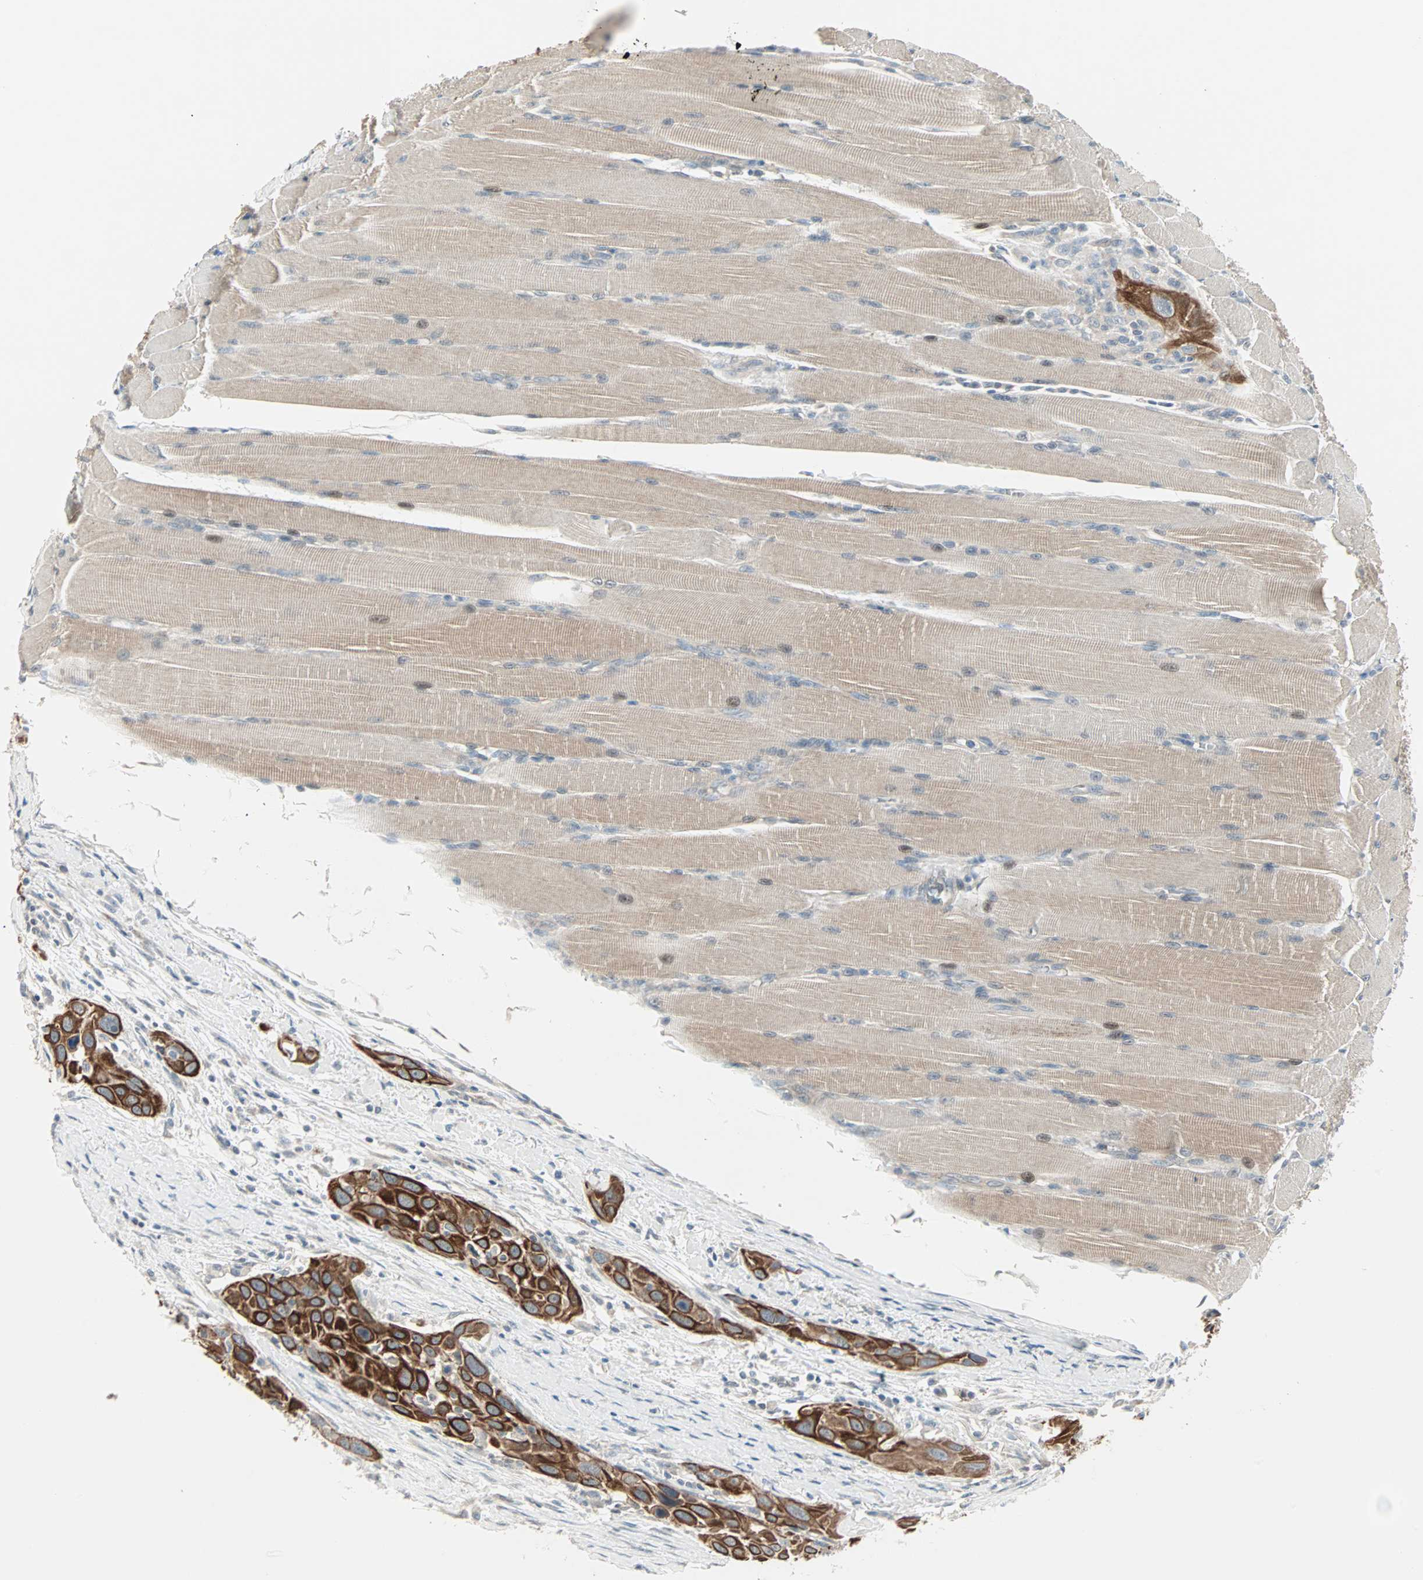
{"staining": {"intensity": "strong", "quantity": ">75%", "location": "cytoplasmic/membranous"}, "tissue": "head and neck cancer", "cell_type": "Tumor cells", "image_type": "cancer", "snomed": [{"axis": "morphology", "description": "Squamous cell carcinoma, NOS"}, {"axis": "topography", "description": "Oral tissue"}, {"axis": "topography", "description": "Head-Neck"}], "caption": "This photomicrograph displays IHC staining of head and neck cancer (squamous cell carcinoma), with high strong cytoplasmic/membranous staining in about >75% of tumor cells.", "gene": "ZFP36", "patient": {"sex": "female", "age": 50}}